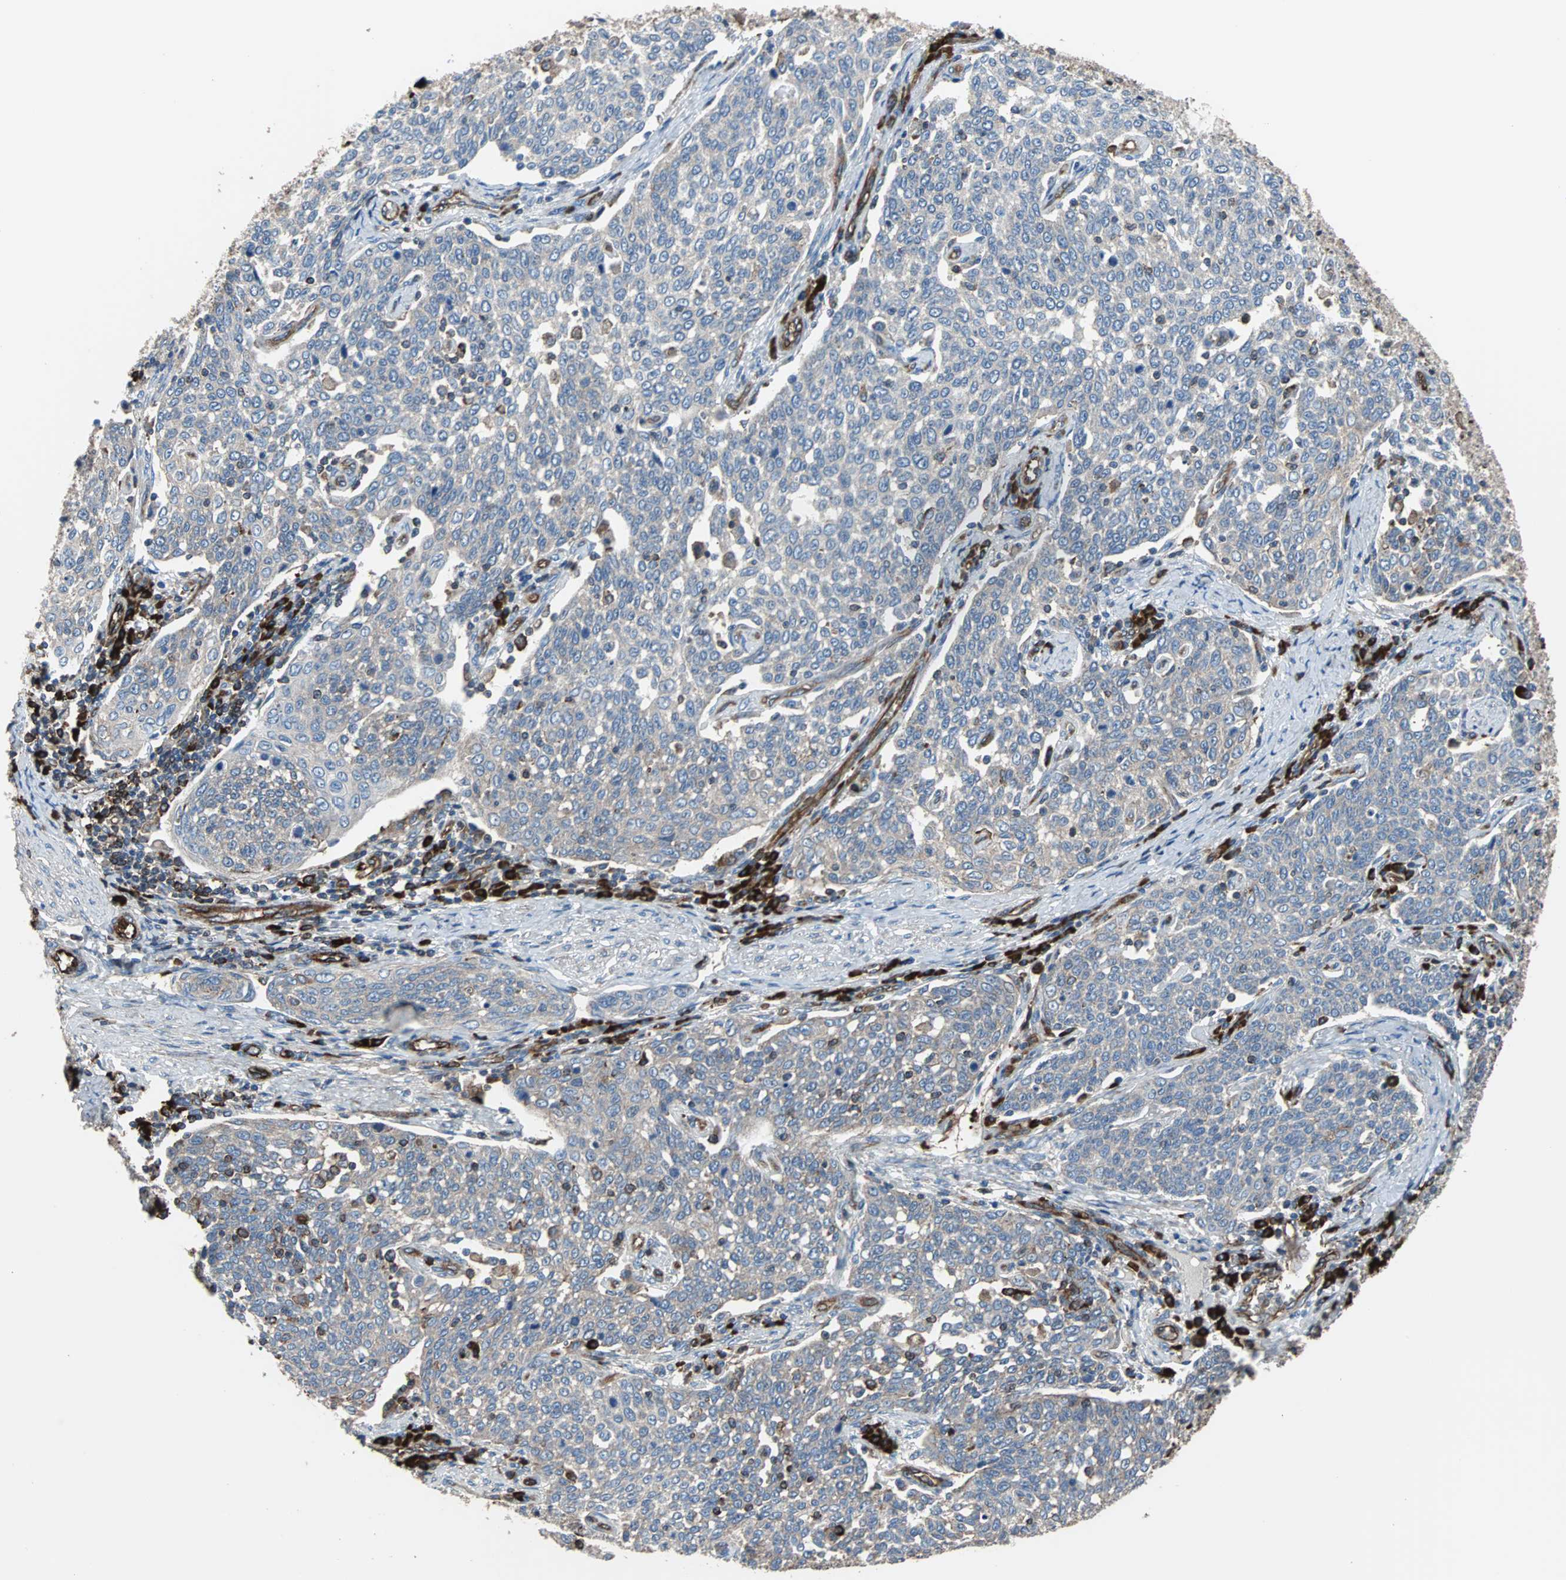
{"staining": {"intensity": "weak", "quantity": ">75%", "location": "cytoplasmic/membranous"}, "tissue": "cervical cancer", "cell_type": "Tumor cells", "image_type": "cancer", "snomed": [{"axis": "morphology", "description": "Squamous cell carcinoma, NOS"}, {"axis": "topography", "description": "Cervix"}], "caption": "IHC photomicrograph of human squamous cell carcinoma (cervical) stained for a protein (brown), which displays low levels of weak cytoplasmic/membranous positivity in approximately >75% of tumor cells.", "gene": "PLCG2", "patient": {"sex": "female", "age": 34}}